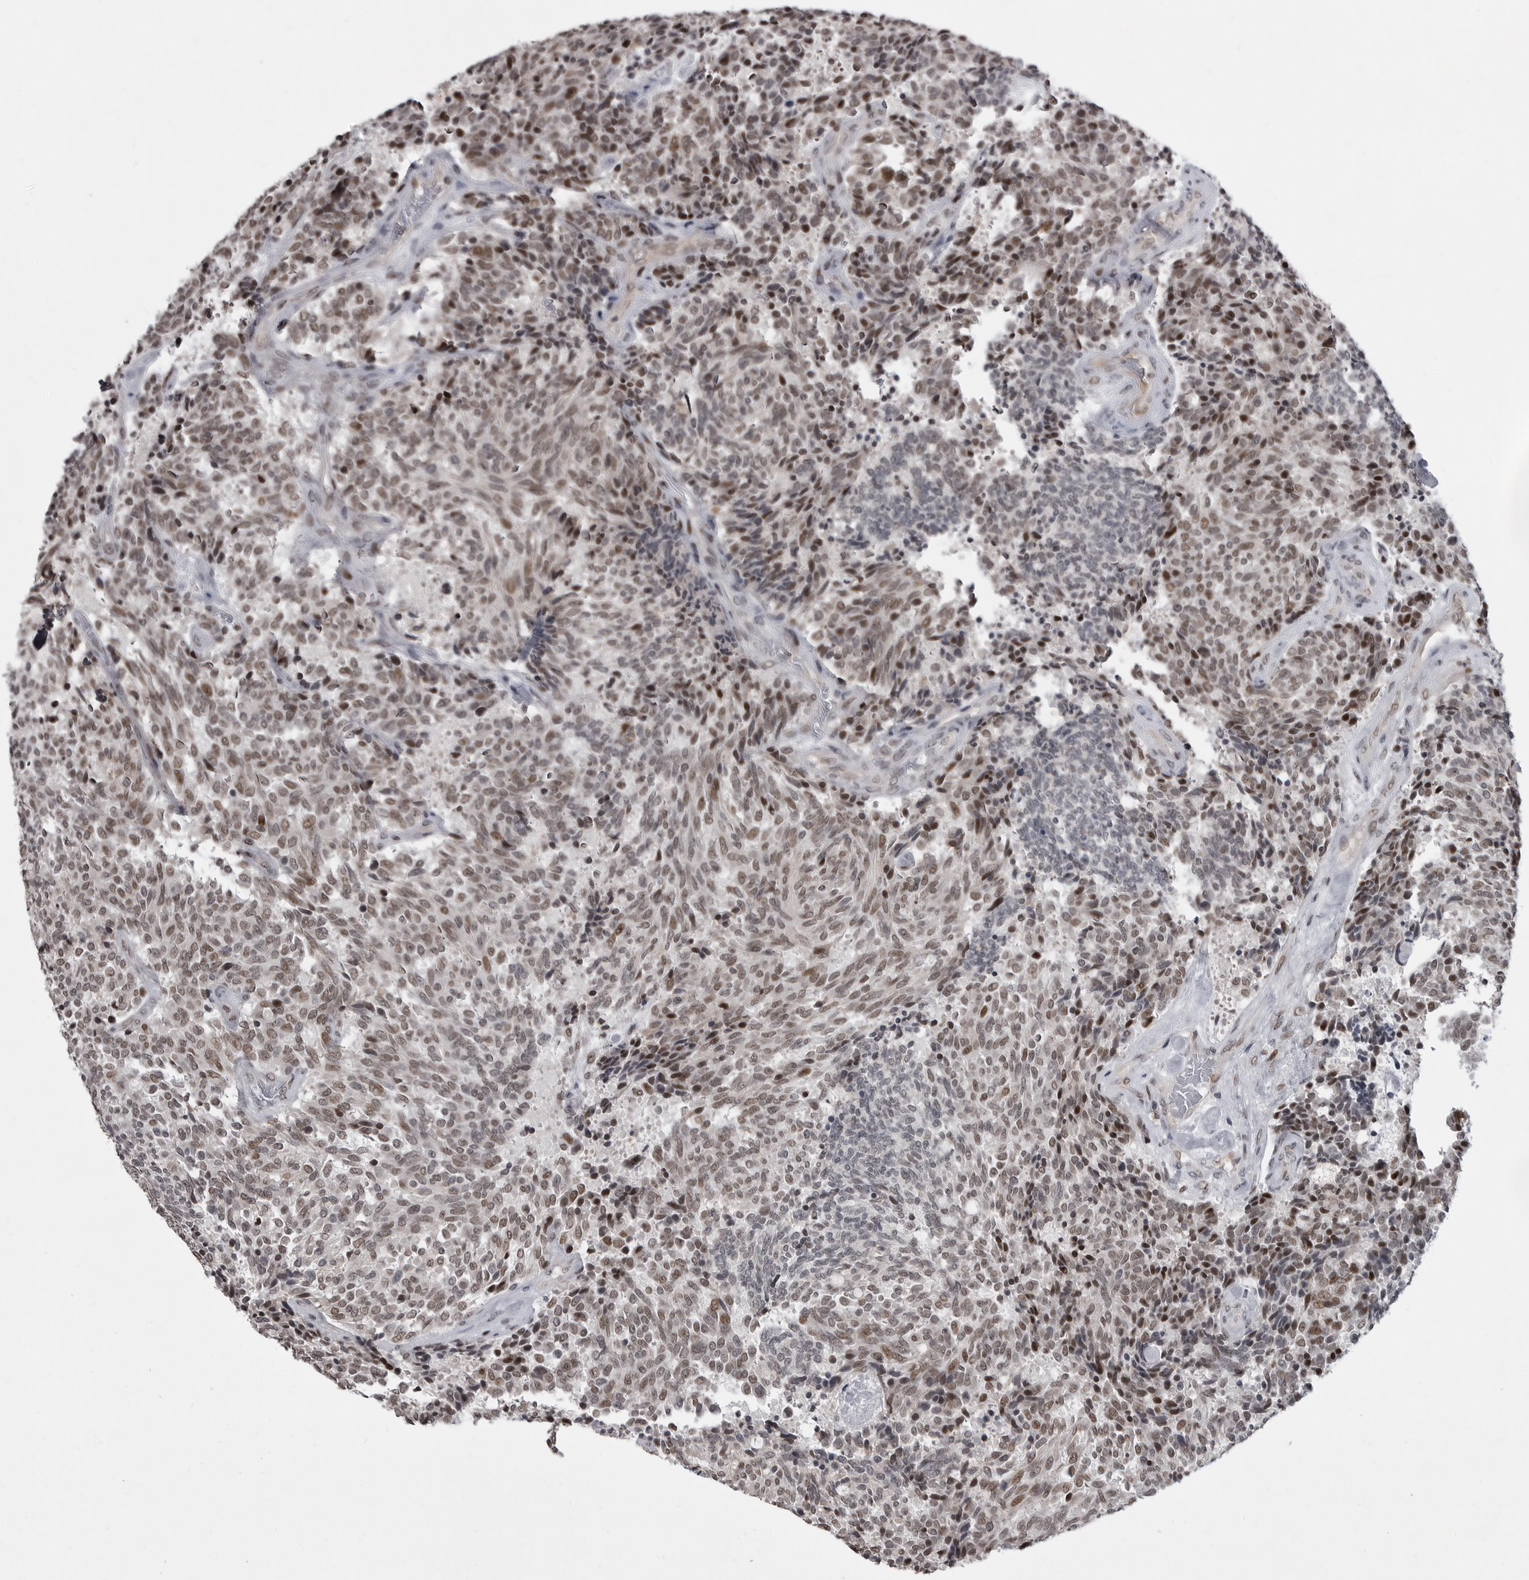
{"staining": {"intensity": "weak", "quantity": ">75%", "location": "nuclear"}, "tissue": "carcinoid", "cell_type": "Tumor cells", "image_type": "cancer", "snomed": [{"axis": "morphology", "description": "Carcinoid, malignant, NOS"}, {"axis": "topography", "description": "Pancreas"}], "caption": "High-magnification brightfield microscopy of malignant carcinoid stained with DAB (brown) and counterstained with hematoxylin (blue). tumor cells exhibit weak nuclear expression is seen in approximately>75% of cells.", "gene": "C8orf58", "patient": {"sex": "female", "age": 54}}